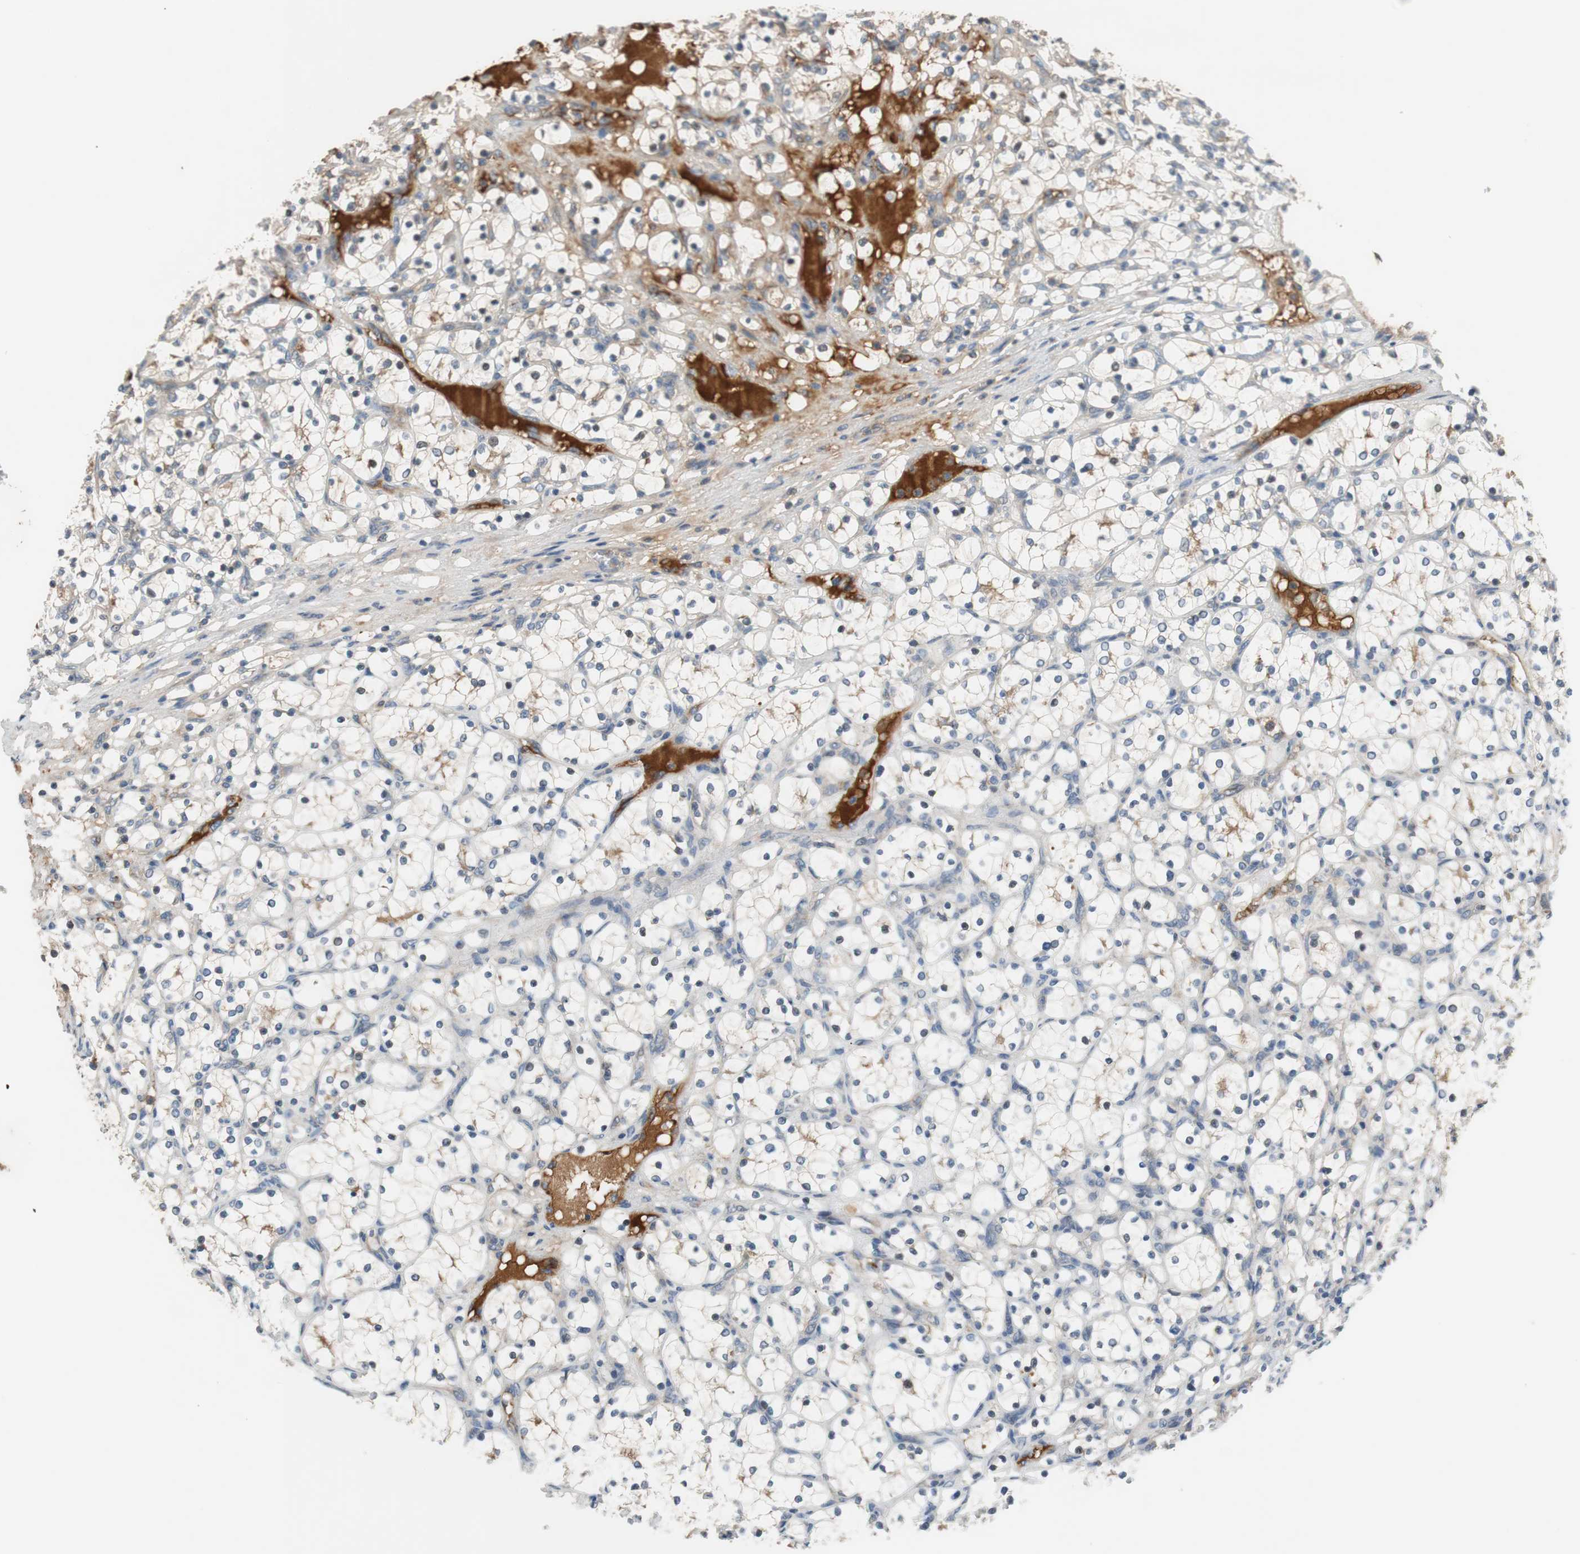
{"staining": {"intensity": "negative", "quantity": "none", "location": "none"}, "tissue": "renal cancer", "cell_type": "Tumor cells", "image_type": "cancer", "snomed": [{"axis": "morphology", "description": "Adenocarcinoma, NOS"}, {"axis": "topography", "description": "Kidney"}], "caption": "The histopathology image shows no staining of tumor cells in adenocarcinoma (renal). (DAB immunohistochemistry with hematoxylin counter stain).", "gene": "C4A", "patient": {"sex": "female", "age": 69}}